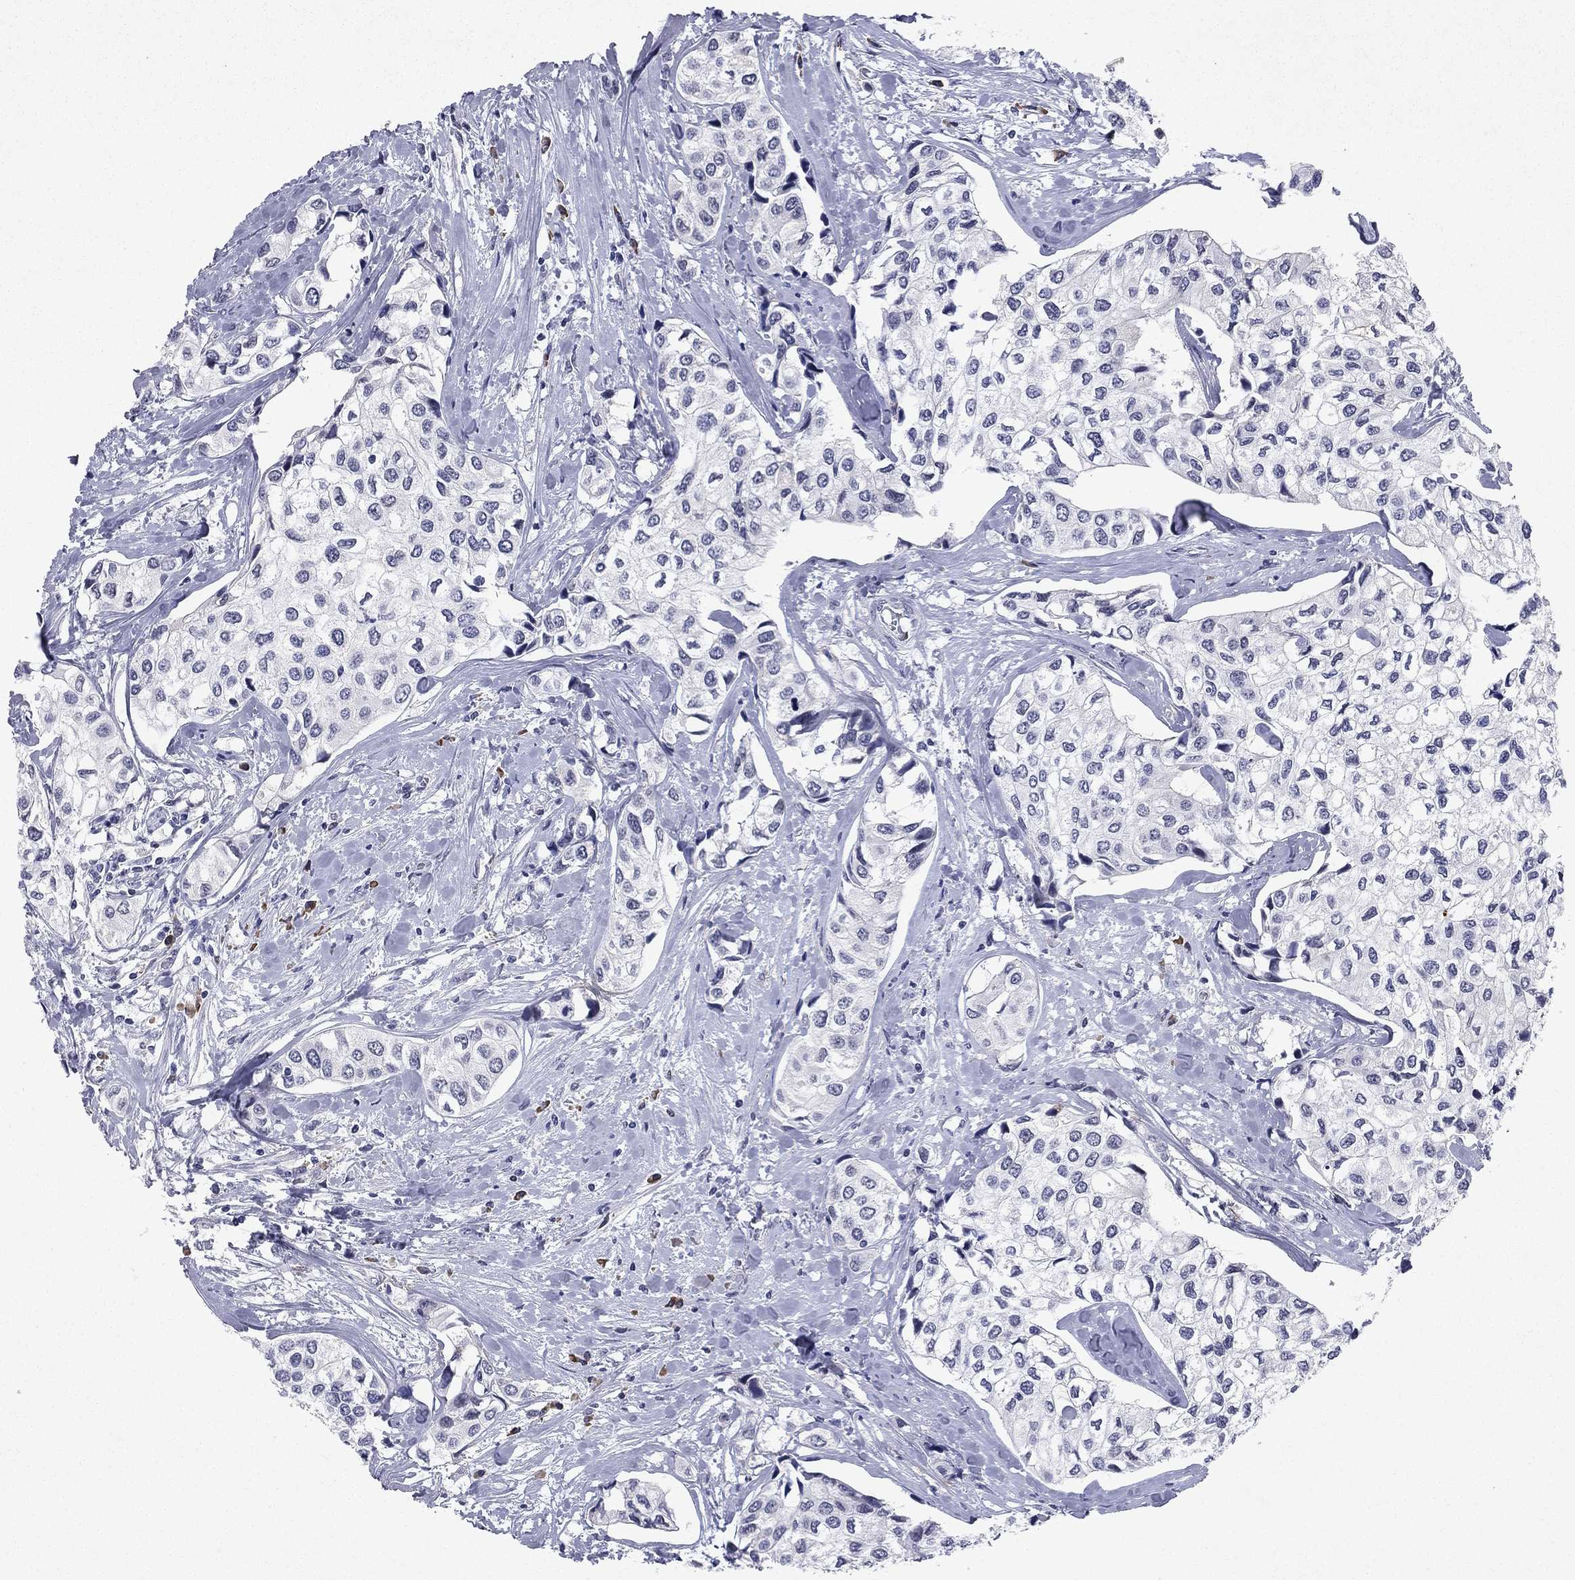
{"staining": {"intensity": "negative", "quantity": "none", "location": "none"}, "tissue": "urothelial cancer", "cell_type": "Tumor cells", "image_type": "cancer", "snomed": [{"axis": "morphology", "description": "Urothelial carcinoma, High grade"}, {"axis": "topography", "description": "Urinary bladder"}], "caption": "DAB immunohistochemical staining of high-grade urothelial carcinoma displays no significant expression in tumor cells.", "gene": "ECM1", "patient": {"sex": "male", "age": 73}}